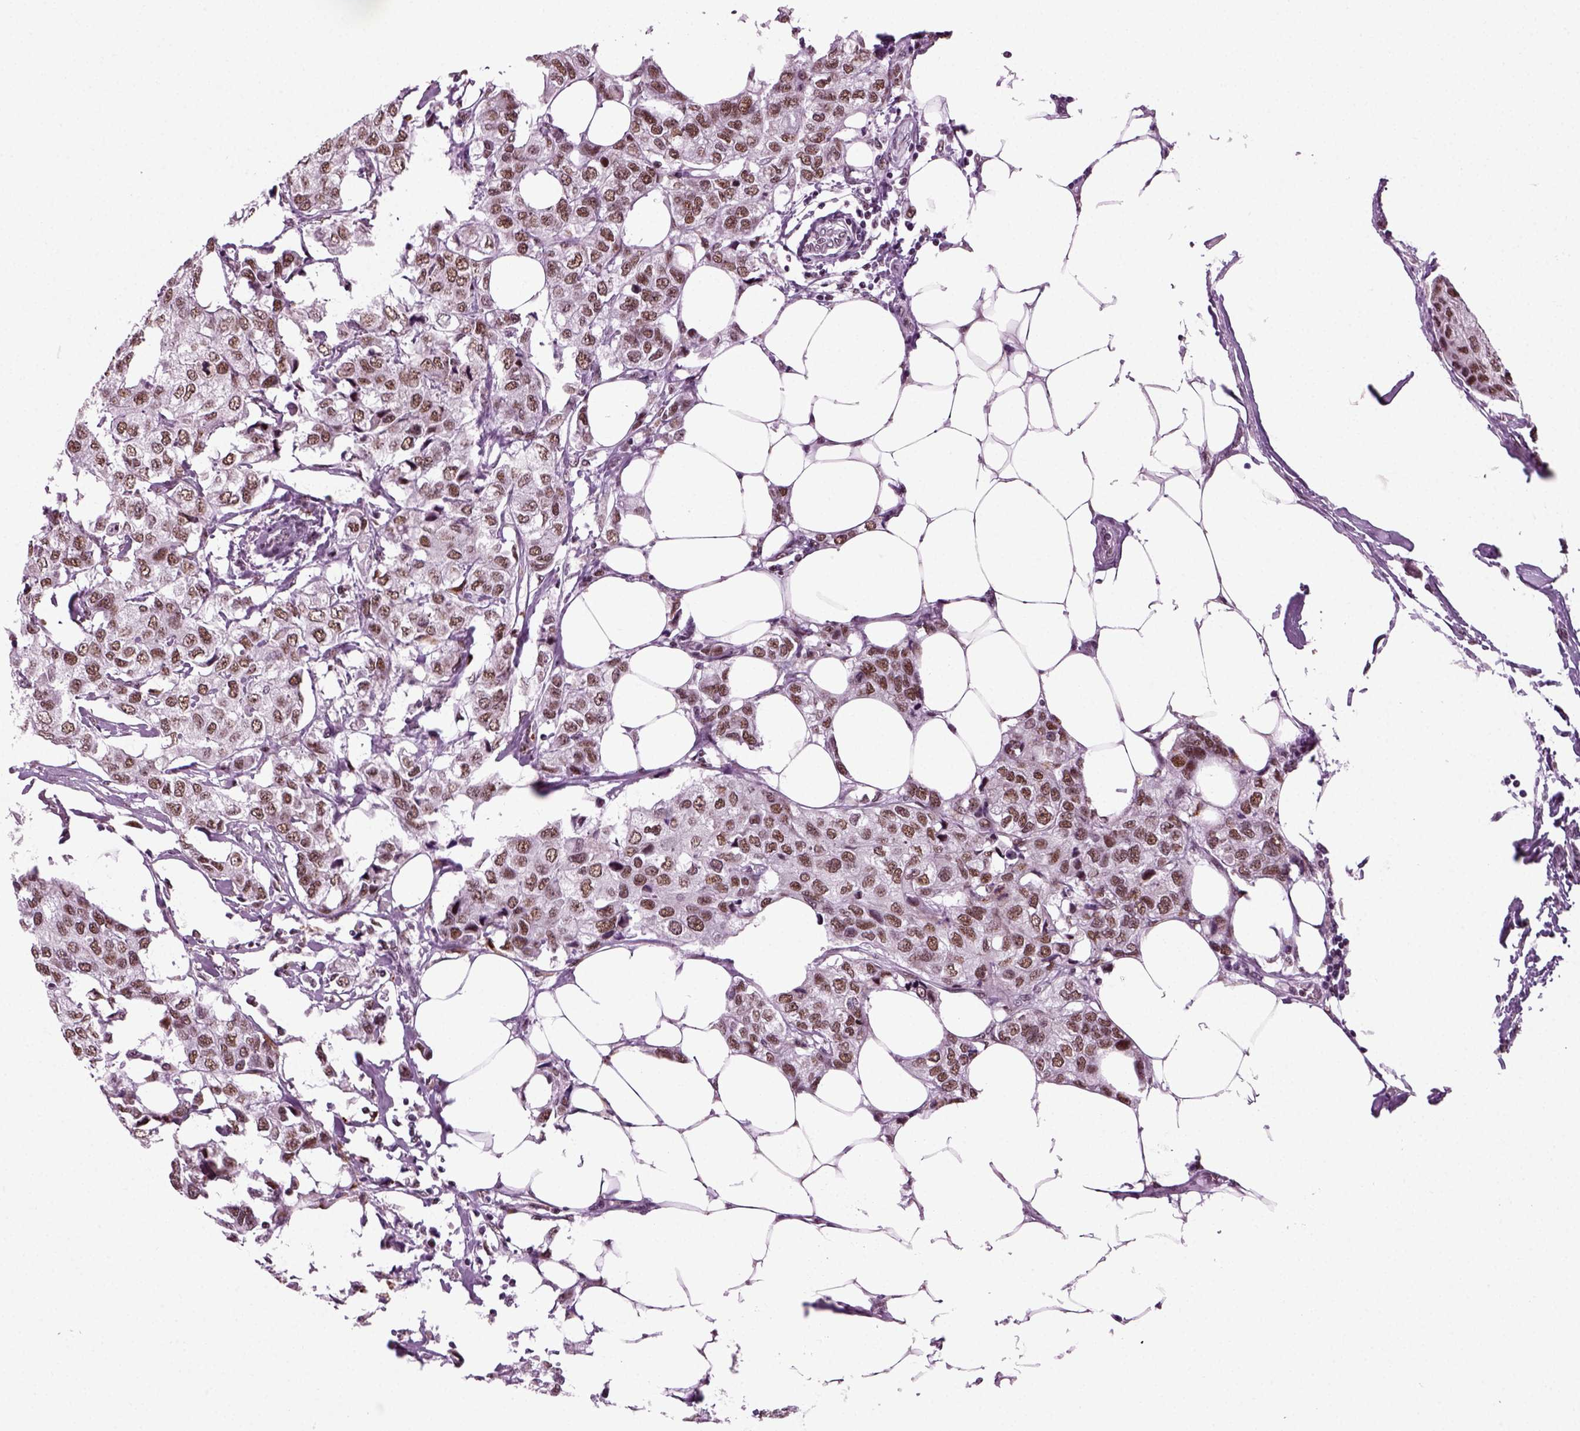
{"staining": {"intensity": "moderate", "quantity": ">75%", "location": "nuclear"}, "tissue": "breast cancer", "cell_type": "Tumor cells", "image_type": "cancer", "snomed": [{"axis": "morphology", "description": "Duct carcinoma"}, {"axis": "topography", "description": "Breast"}], "caption": "Protein expression by IHC displays moderate nuclear positivity in about >75% of tumor cells in breast invasive ductal carcinoma.", "gene": "RCOR3", "patient": {"sex": "female", "age": 80}}